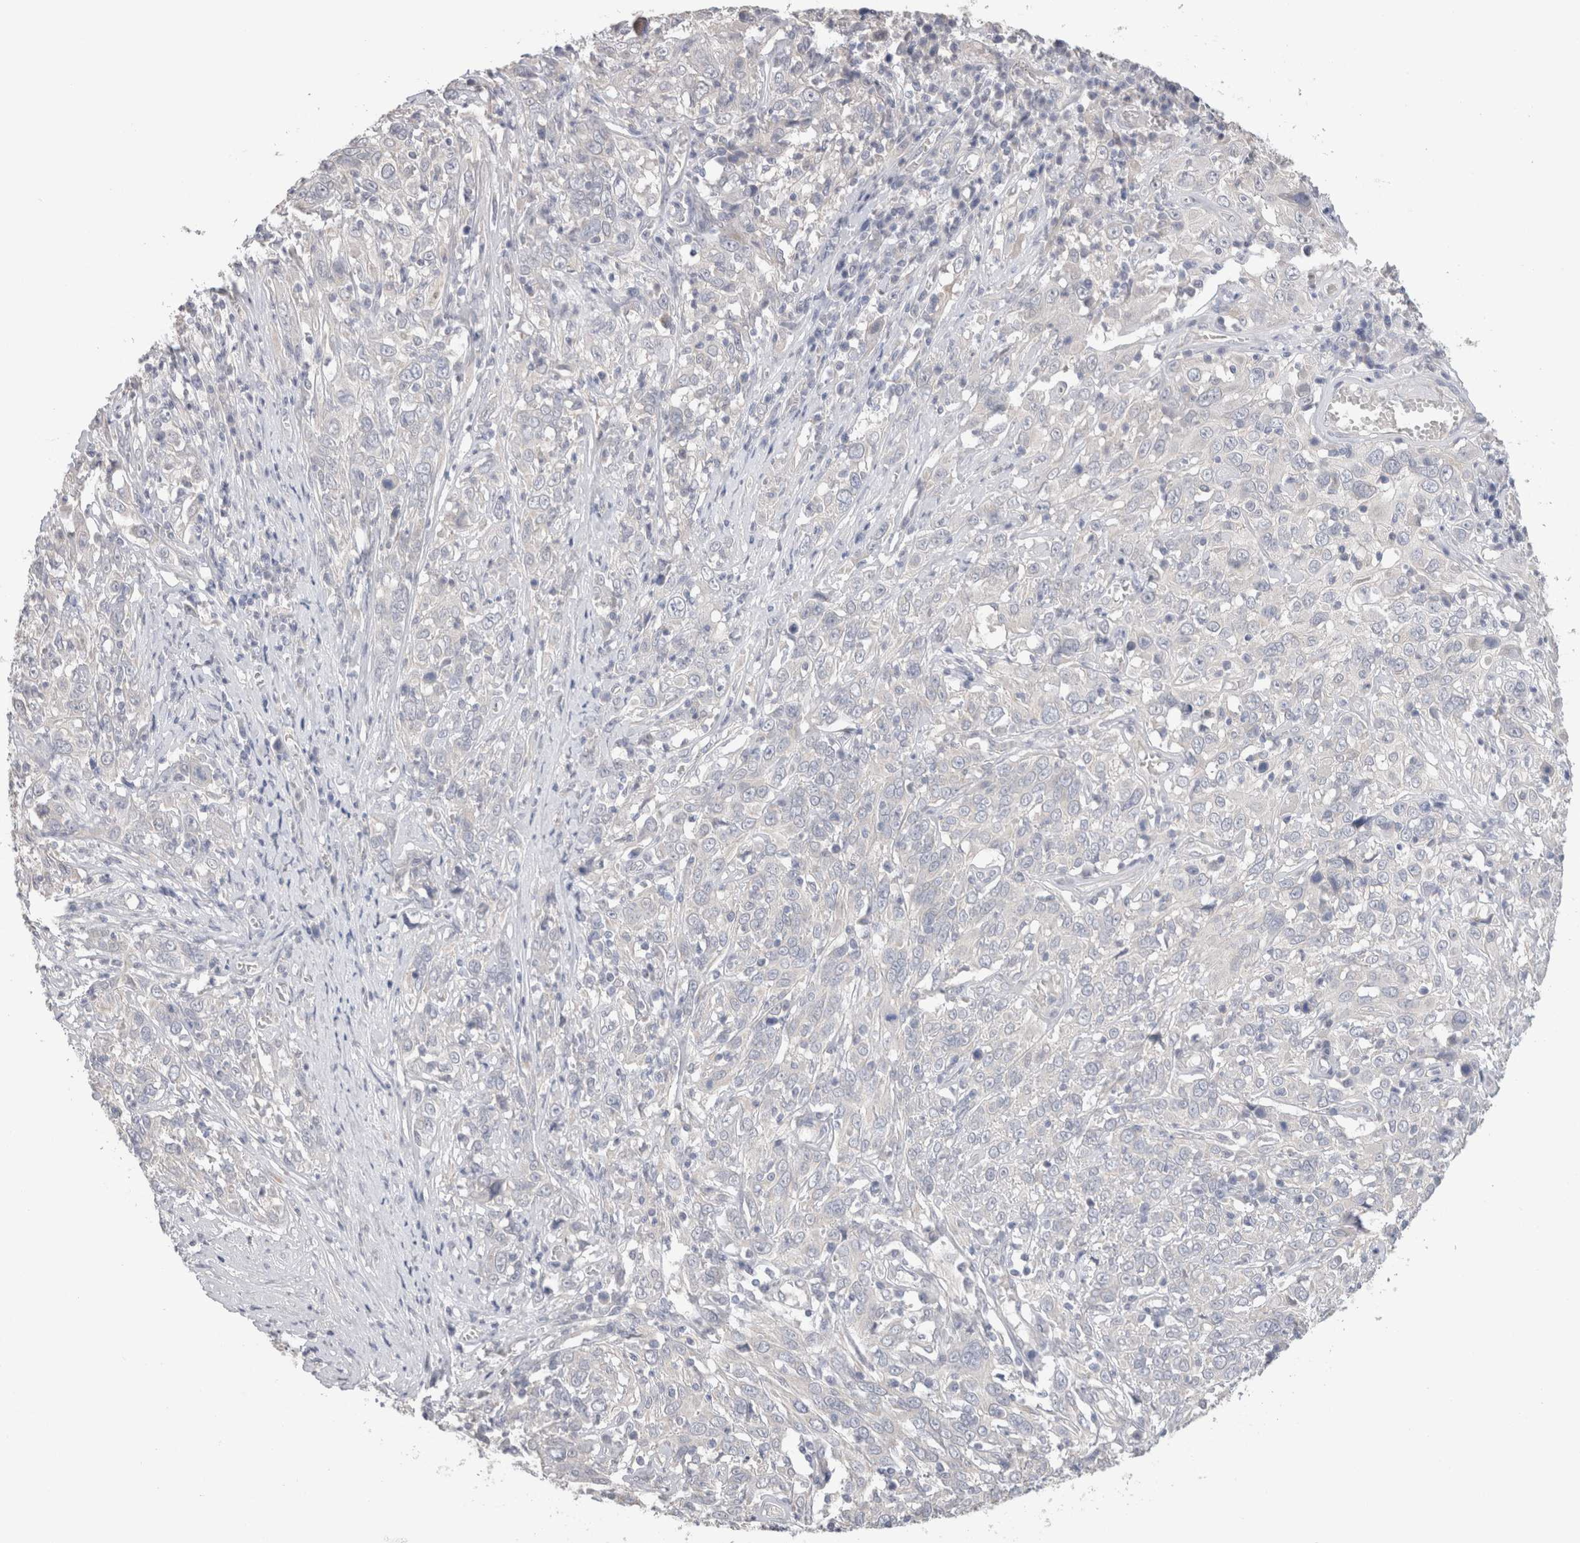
{"staining": {"intensity": "negative", "quantity": "none", "location": "none"}, "tissue": "cervical cancer", "cell_type": "Tumor cells", "image_type": "cancer", "snomed": [{"axis": "morphology", "description": "Squamous cell carcinoma, NOS"}, {"axis": "topography", "description": "Cervix"}], "caption": "A micrograph of human cervical squamous cell carcinoma is negative for staining in tumor cells.", "gene": "DMD", "patient": {"sex": "female", "age": 46}}